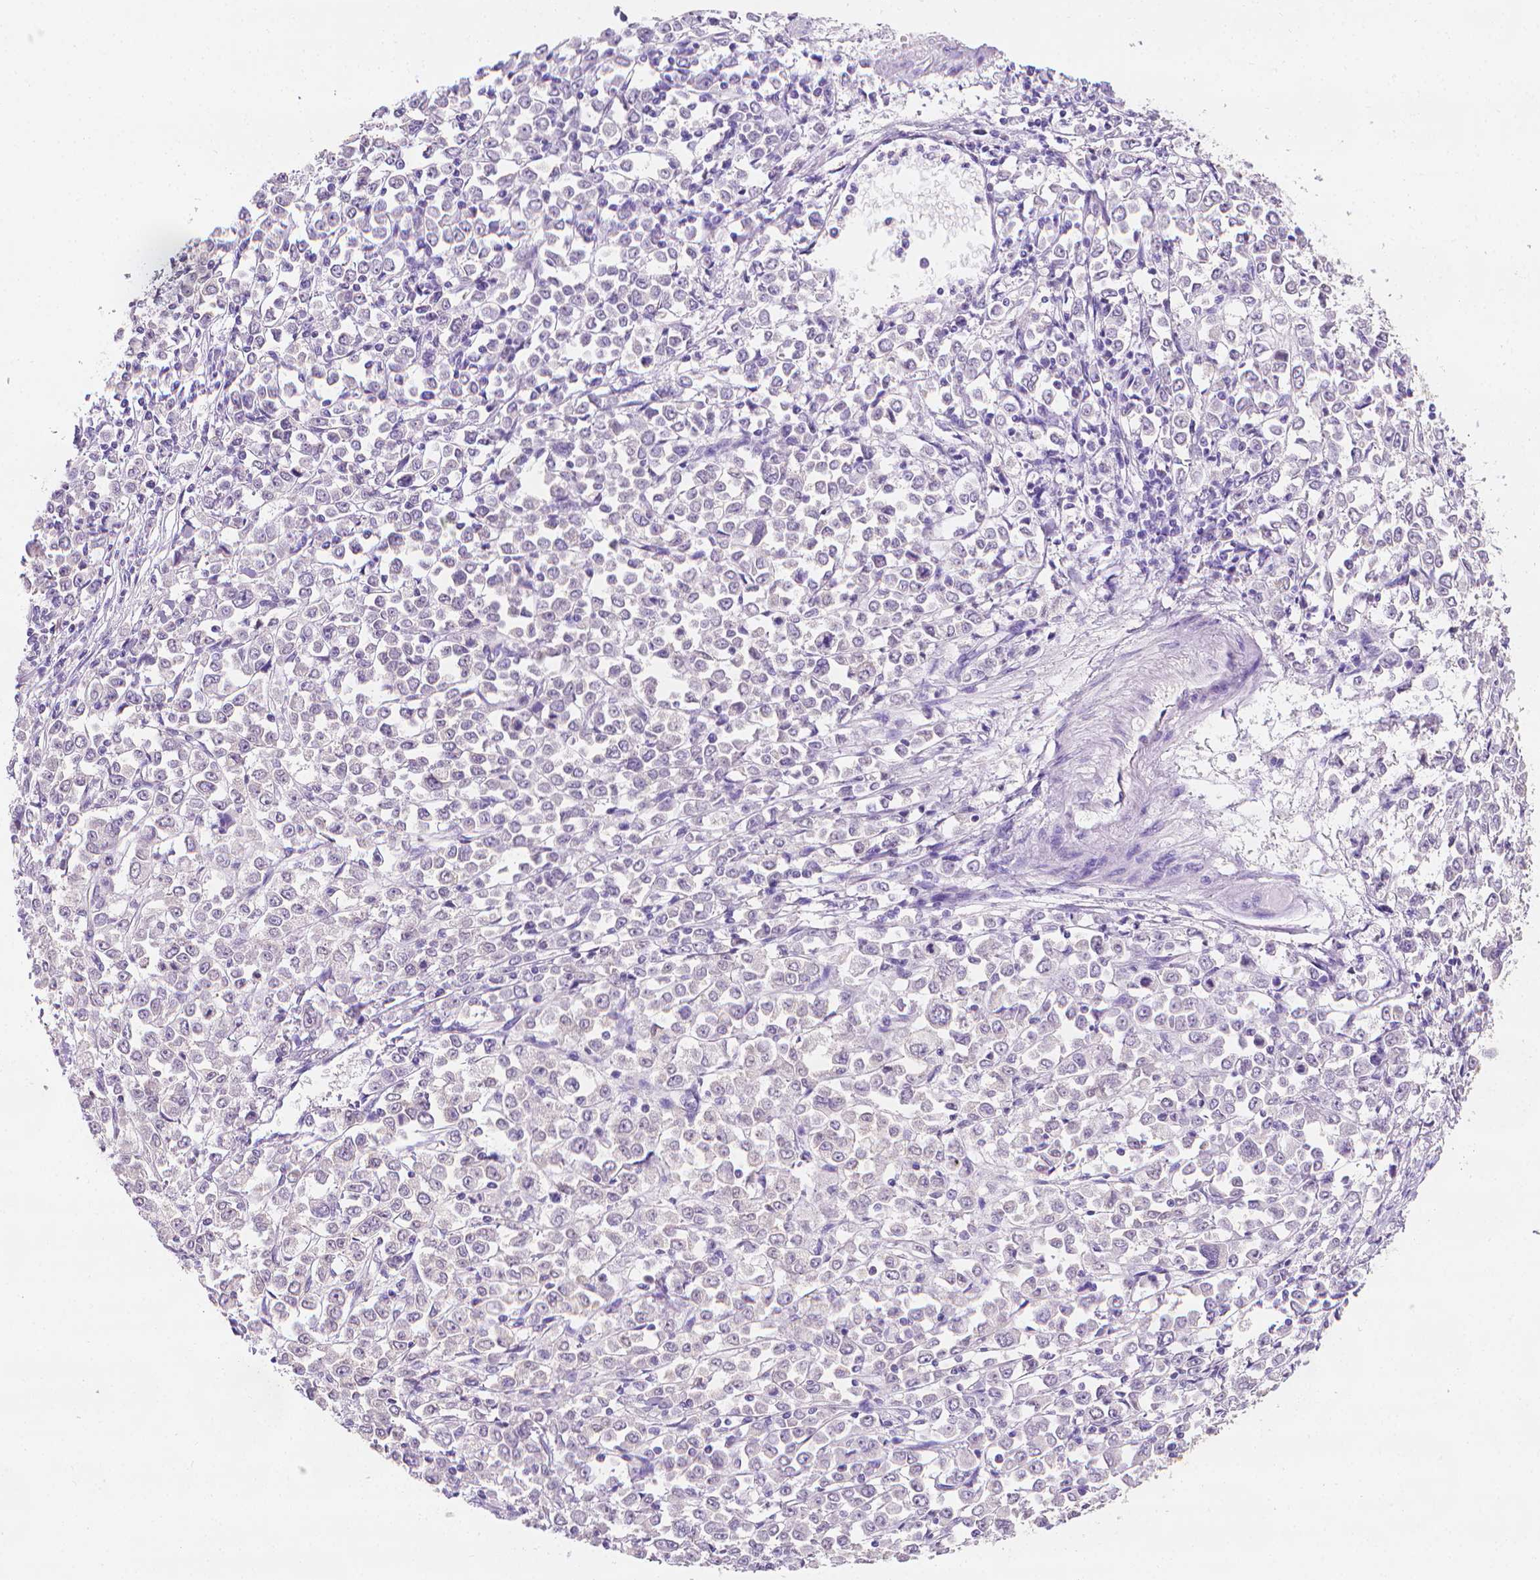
{"staining": {"intensity": "negative", "quantity": "none", "location": "none"}, "tissue": "stomach cancer", "cell_type": "Tumor cells", "image_type": "cancer", "snomed": [{"axis": "morphology", "description": "Adenocarcinoma, NOS"}, {"axis": "topography", "description": "Stomach, upper"}], "caption": "Image shows no significant protein staining in tumor cells of stomach cancer. Brightfield microscopy of immunohistochemistry stained with DAB (brown) and hematoxylin (blue), captured at high magnification.", "gene": "FASN", "patient": {"sex": "male", "age": 70}}